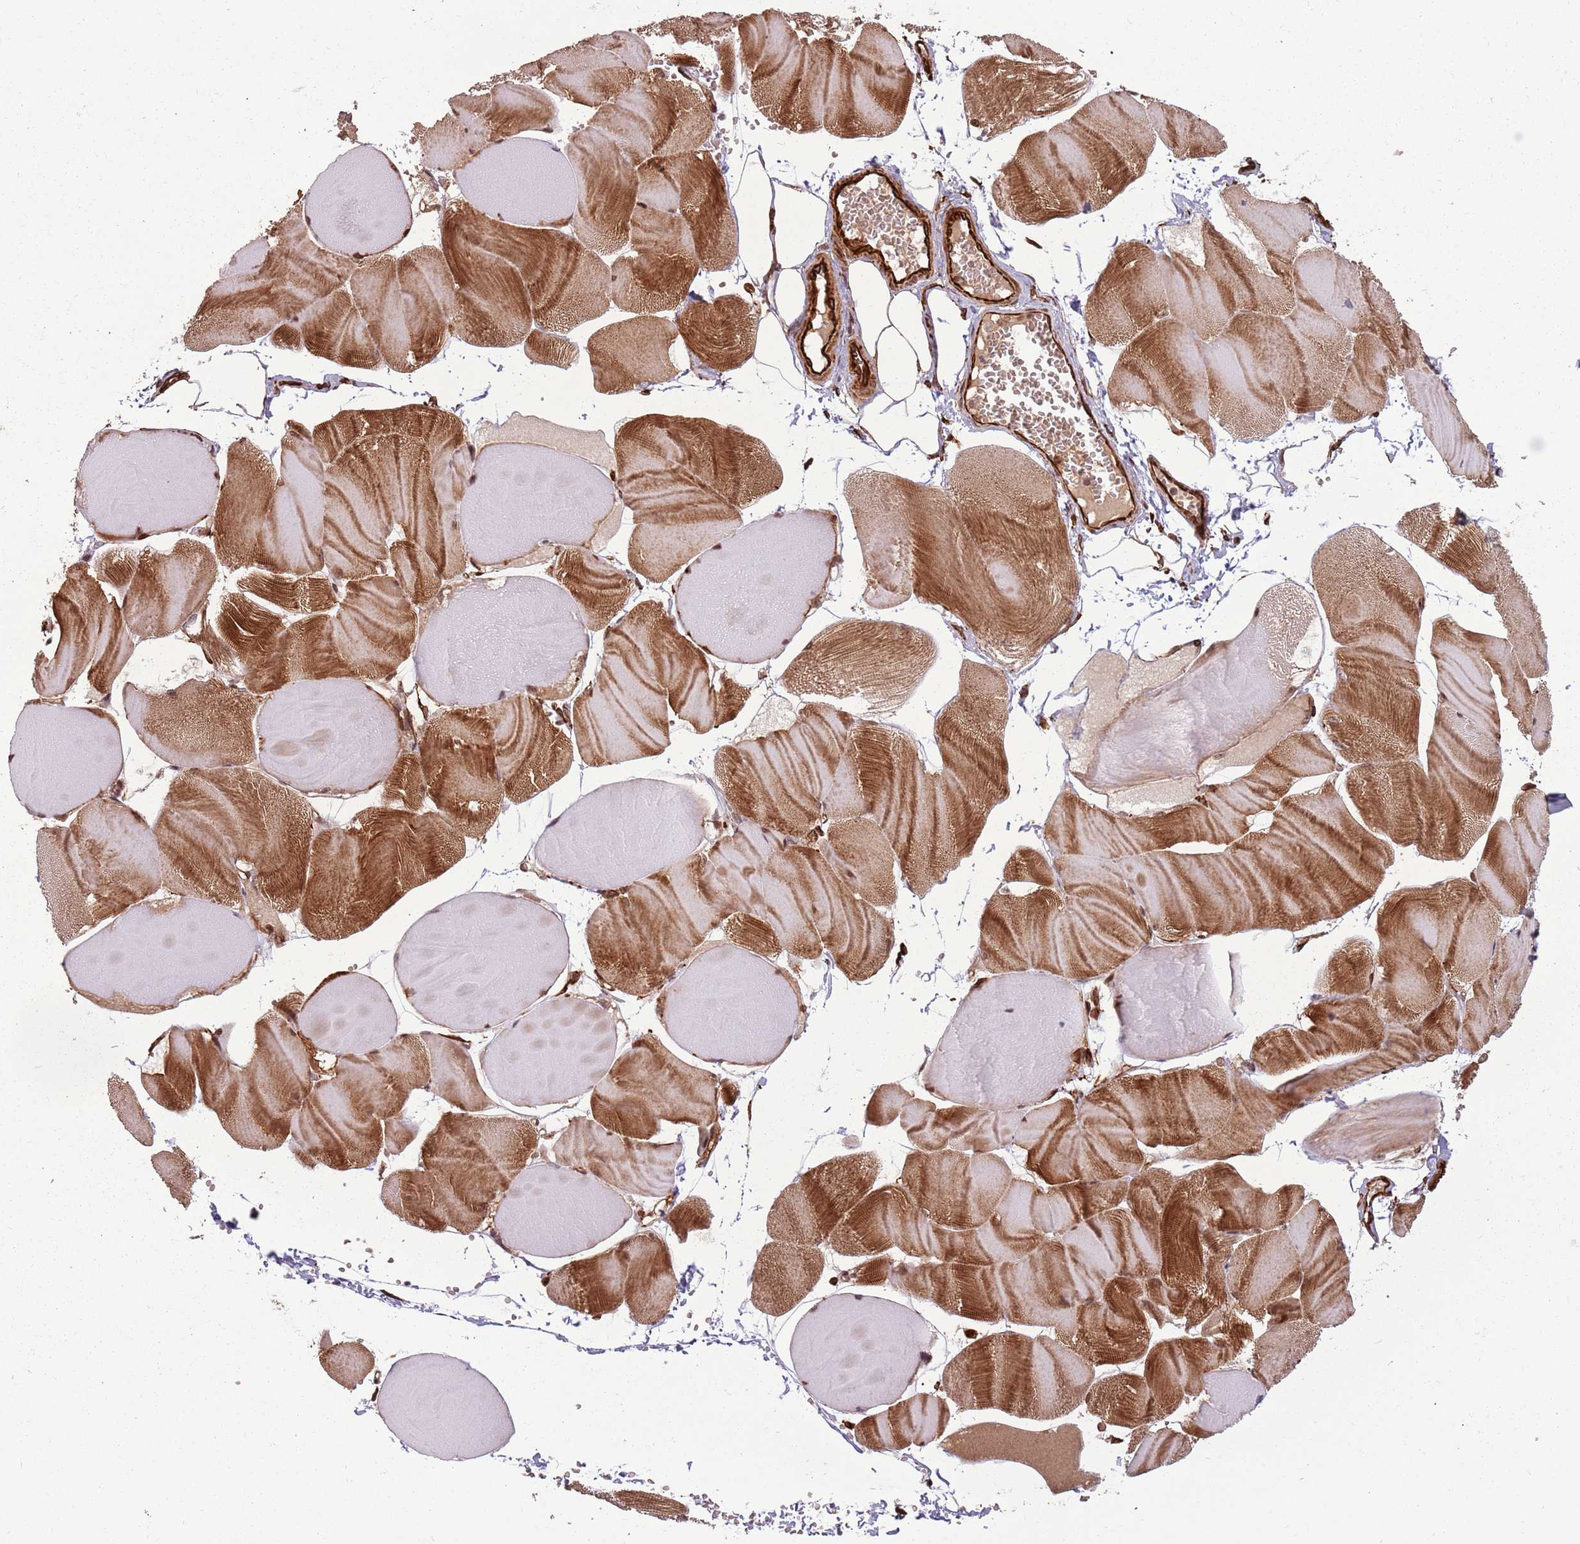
{"staining": {"intensity": "moderate", "quantity": "25%-75%", "location": "cytoplasmic/membranous,nuclear"}, "tissue": "skeletal muscle", "cell_type": "Myocytes", "image_type": "normal", "snomed": [{"axis": "morphology", "description": "Normal tissue, NOS"}, {"axis": "morphology", "description": "Basal cell carcinoma"}, {"axis": "topography", "description": "Skeletal muscle"}], "caption": "Brown immunohistochemical staining in normal human skeletal muscle reveals moderate cytoplasmic/membranous,nuclear positivity in approximately 25%-75% of myocytes. (DAB IHC, brown staining for protein, blue staining for nuclei).", "gene": "ADAMTS3", "patient": {"sex": "female", "age": 64}}